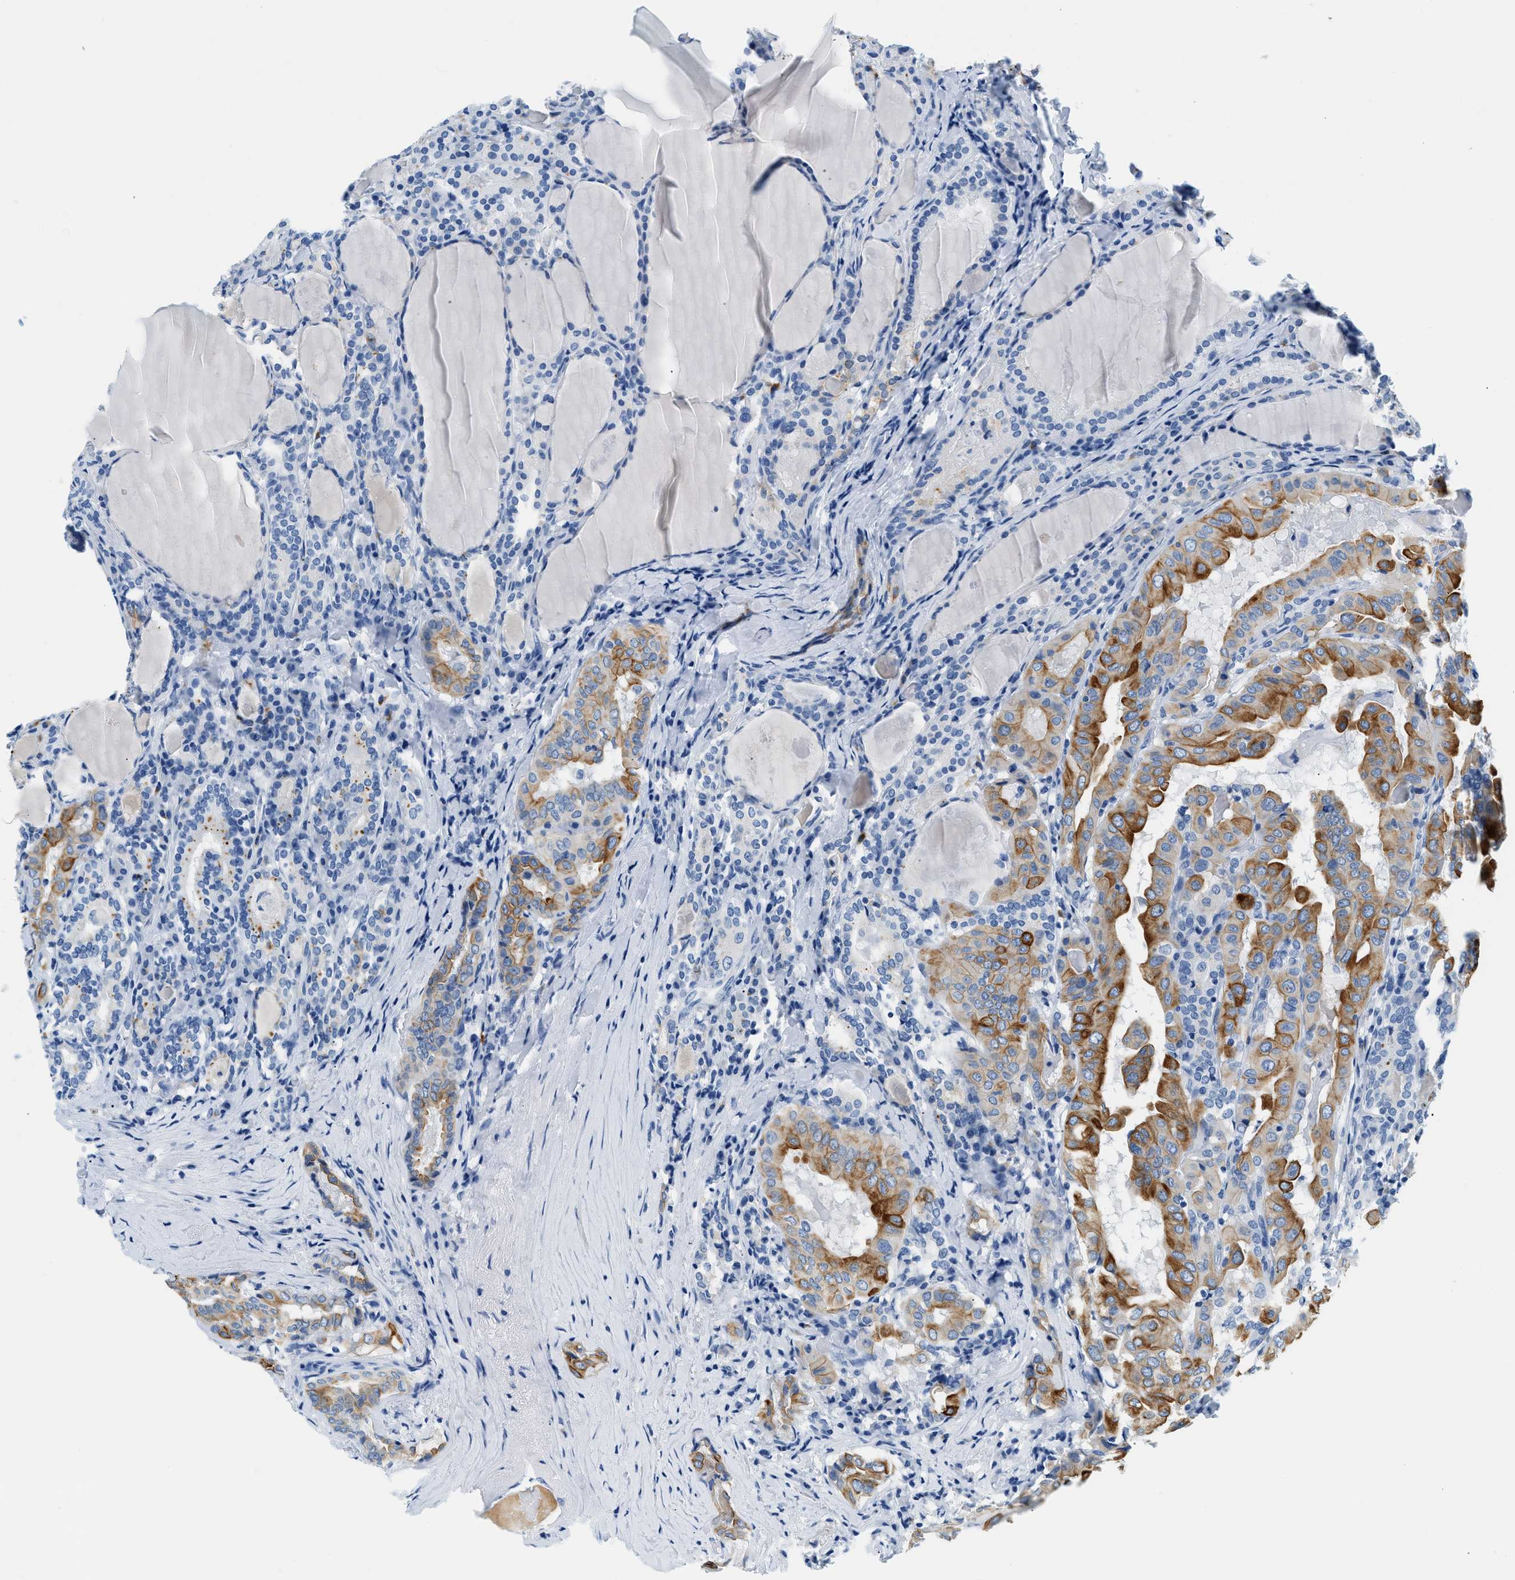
{"staining": {"intensity": "moderate", "quantity": "25%-75%", "location": "cytoplasmic/membranous"}, "tissue": "thyroid cancer", "cell_type": "Tumor cells", "image_type": "cancer", "snomed": [{"axis": "morphology", "description": "Papillary adenocarcinoma, NOS"}, {"axis": "topography", "description": "Thyroid gland"}], "caption": "A histopathology image showing moderate cytoplasmic/membranous staining in about 25%-75% of tumor cells in thyroid papillary adenocarcinoma, as visualized by brown immunohistochemical staining.", "gene": "STXBP2", "patient": {"sex": "female", "age": 42}}